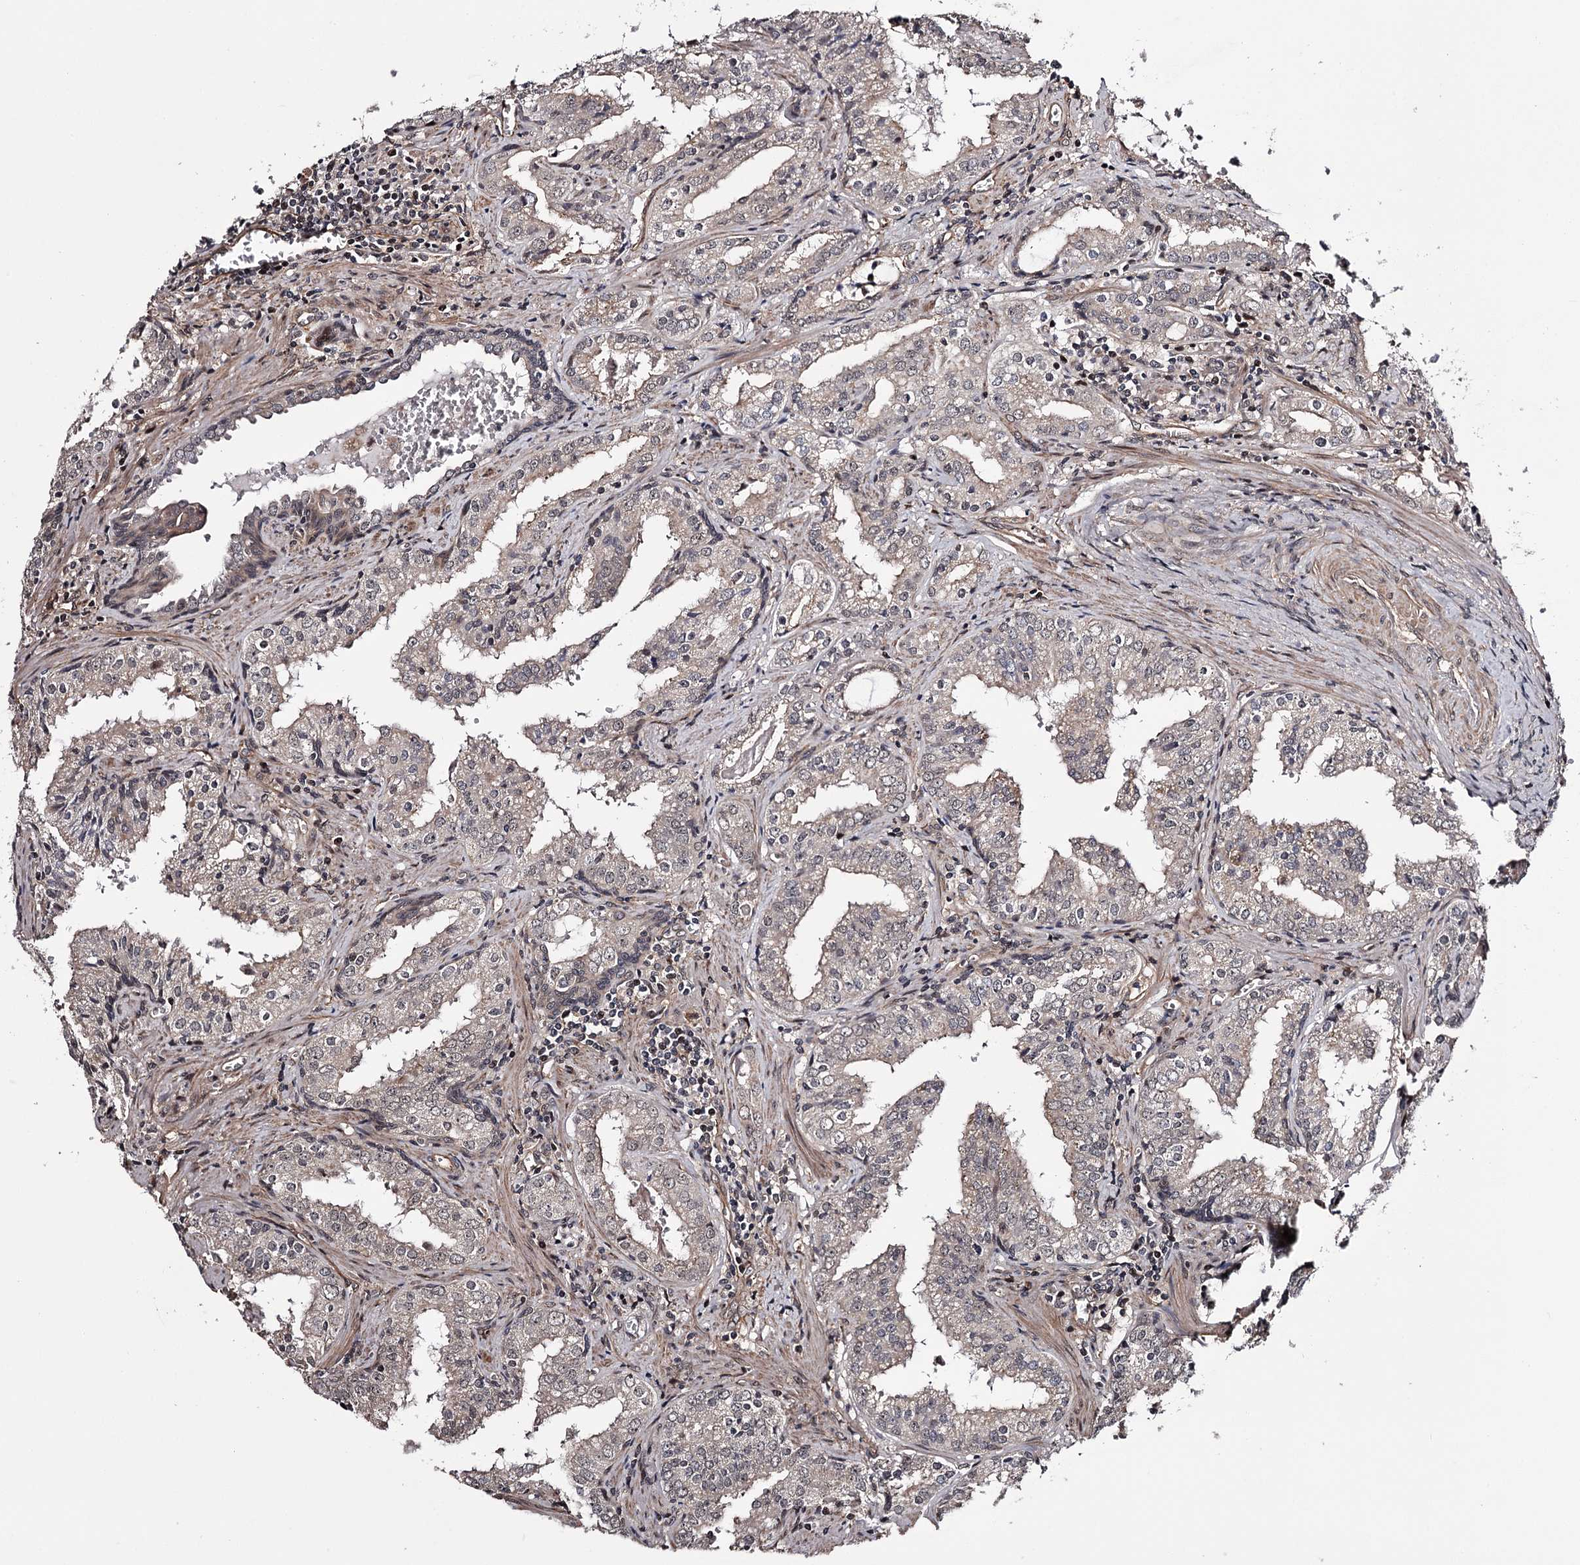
{"staining": {"intensity": "moderate", "quantity": "<25%", "location": "cytoplasmic/membranous,nuclear"}, "tissue": "prostate cancer", "cell_type": "Tumor cells", "image_type": "cancer", "snomed": [{"axis": "morphology", "description": "Adenocarcinoma, High grade"}, {"axis": "topography", "description": "Prostate"}], "caption": "The photomicrograph demonstrates immunohistochemical staining of adenocarcinoma (high-grade) (prostate). There is moderate cytoplasmic/membranous and nuclear staining is appreciated in about <25% of tumor cells.", "gene": "TTC33", "patient": {"sex": "male", "age": 68}}